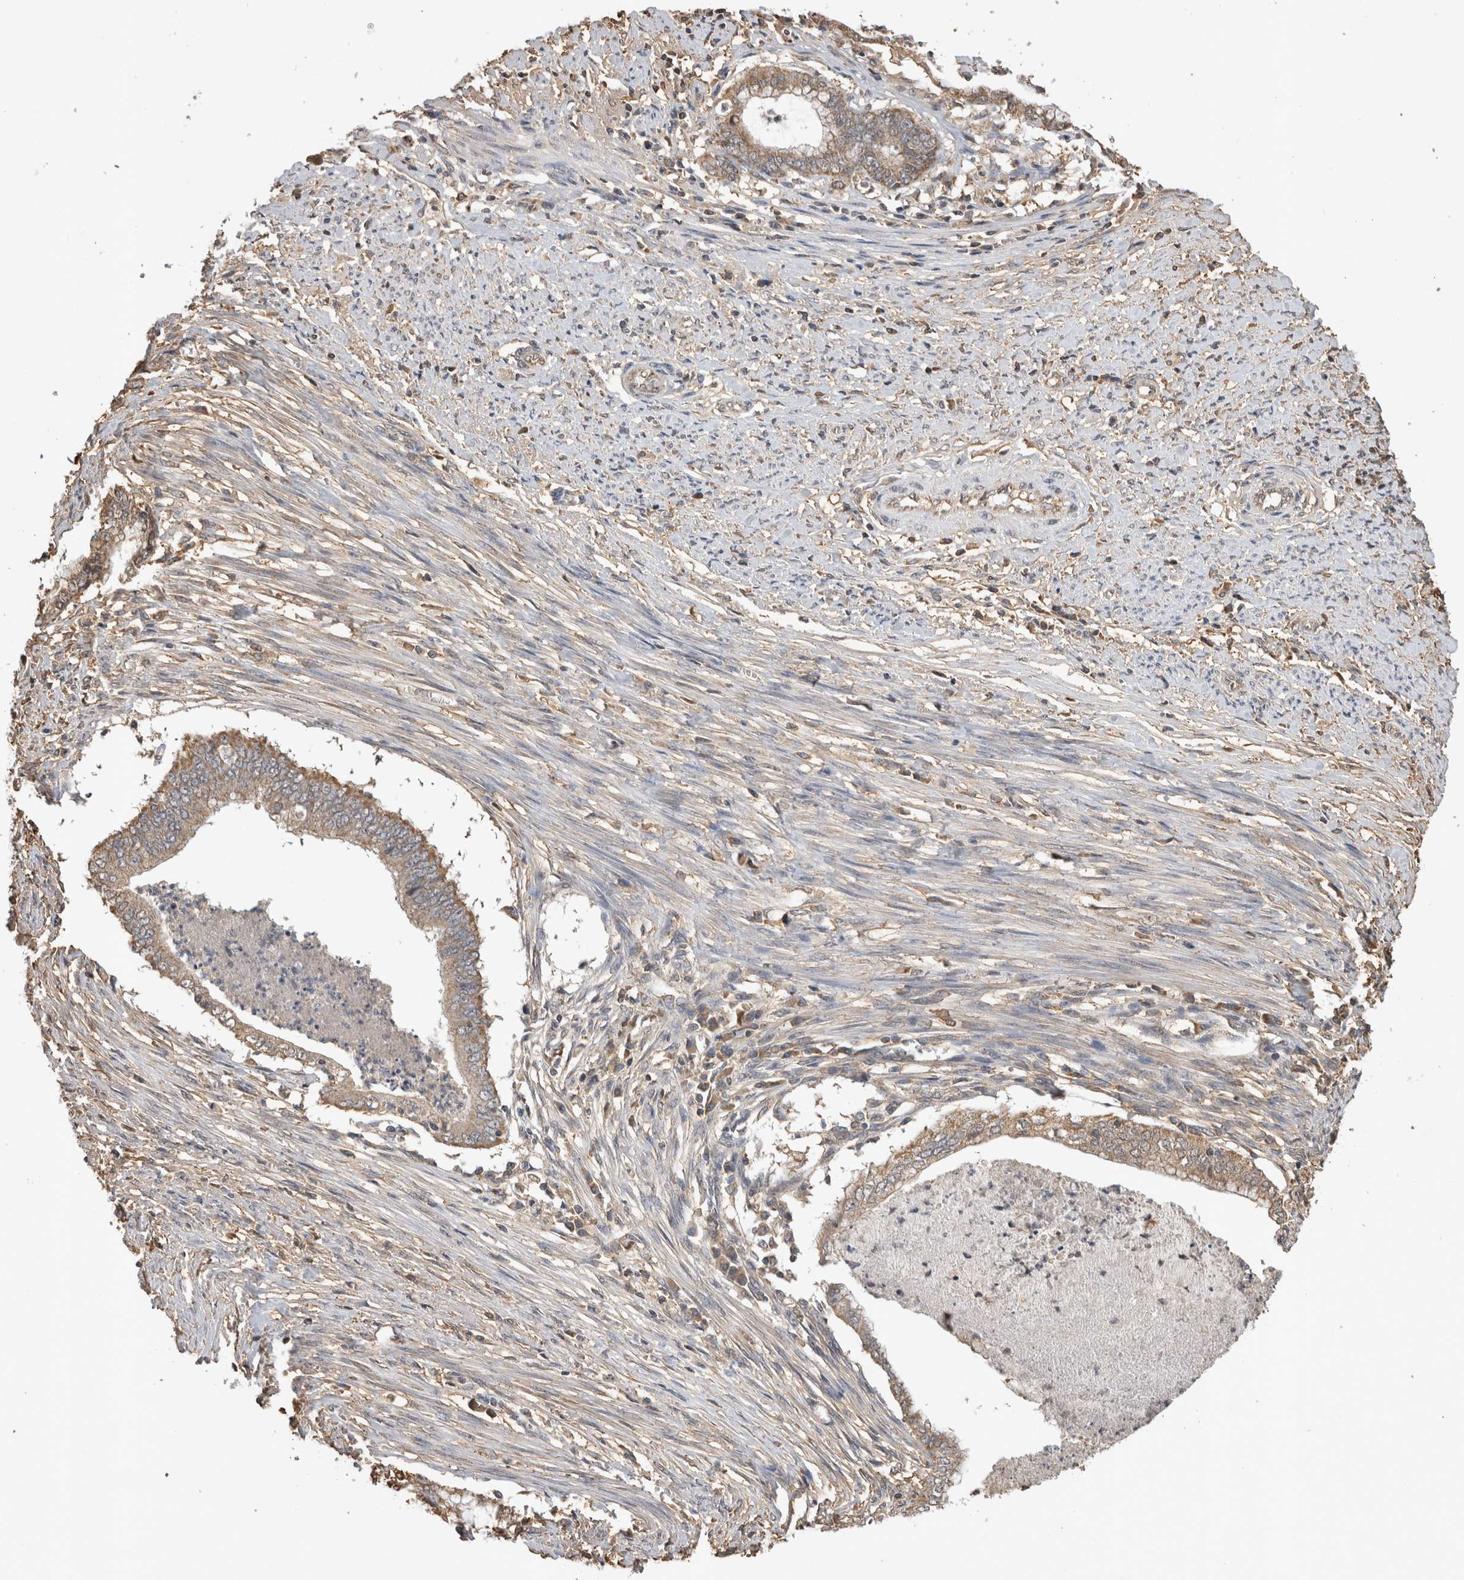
{"staining": {"intensity": "weak", "quantity": "25%-75%", "location": "cytoplasmic/membranous"}, "tissue": "endometrial cancer", "cell_type": "Tumor cells", "image_type": "cancer", "snomed": [{"axis": "morphology", "description": "Necrosis, NOS"}, {"axis": "morphology", "description": "Adenocarcinoma, NOS"}, {"axis": "topography", "description": "Endometrium"}], "caption": "Approximately 25%-75% of tumor cells in endometrial cancer demonstrate weak cytoplasmic/membranous protein expression as visualized by brown immunohistochemical staining.", "gene": "PREP", "patient": {"sex": "female", "age": 79}}